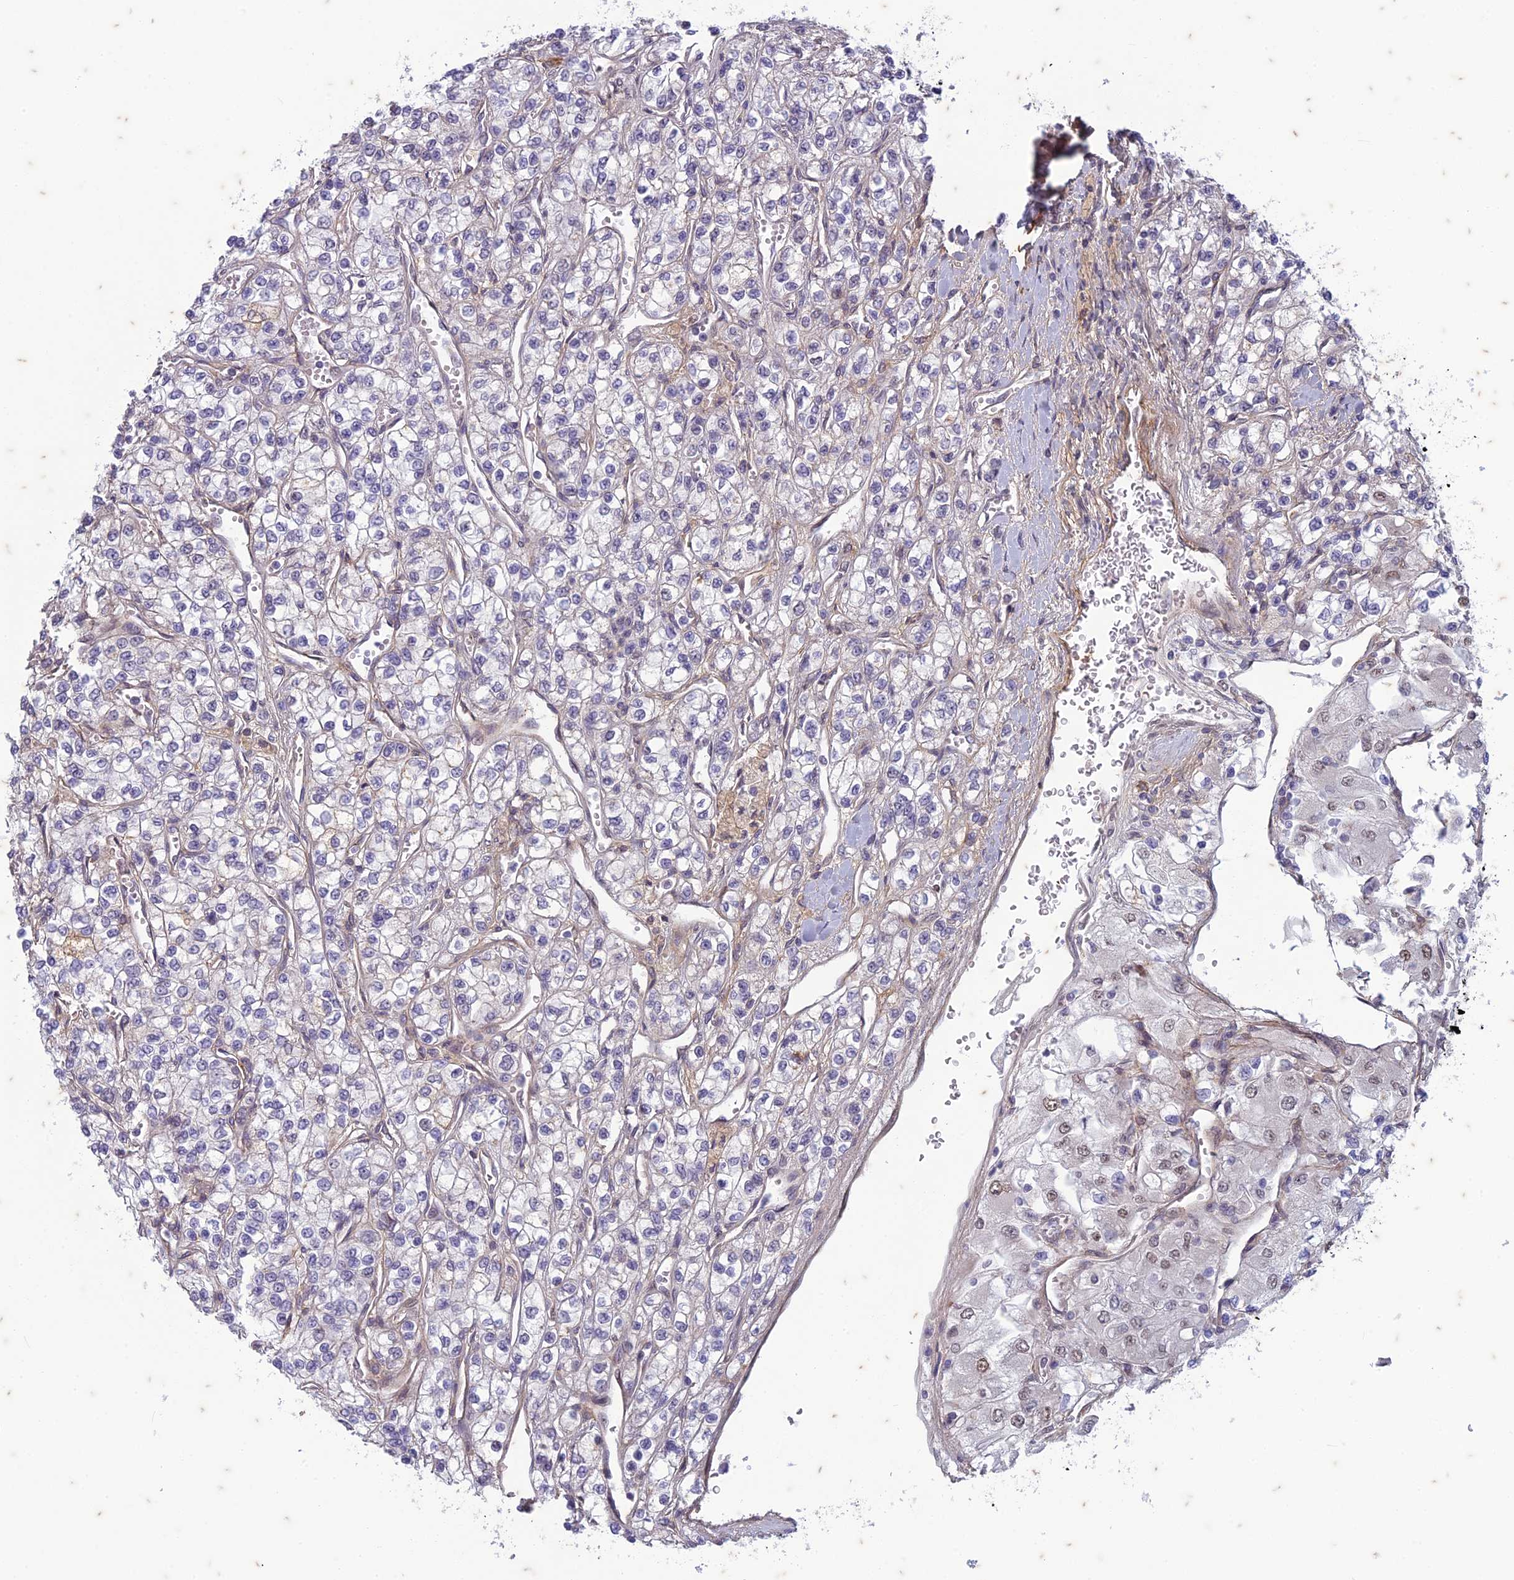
{"staining": {"intensity": "negative", "quantity": "none", "location": "none"}, "tissue": "renal cancer", "cell_type": "Tumor cells", "image_type": "cancer", "snomed": [{"axis": "morphology", "description": "Adenocarcinoma, NOS"}, {"axis": "topography", "description": "Kidney"}], "caption": "High power microscopy image of an immunohistochemistry photomicrograph of renal adenocarcinoma, revealing no significant staining in tumor cells.", "gene": "PABPN1L", "patient": {"sex": "male", "age": 80}}